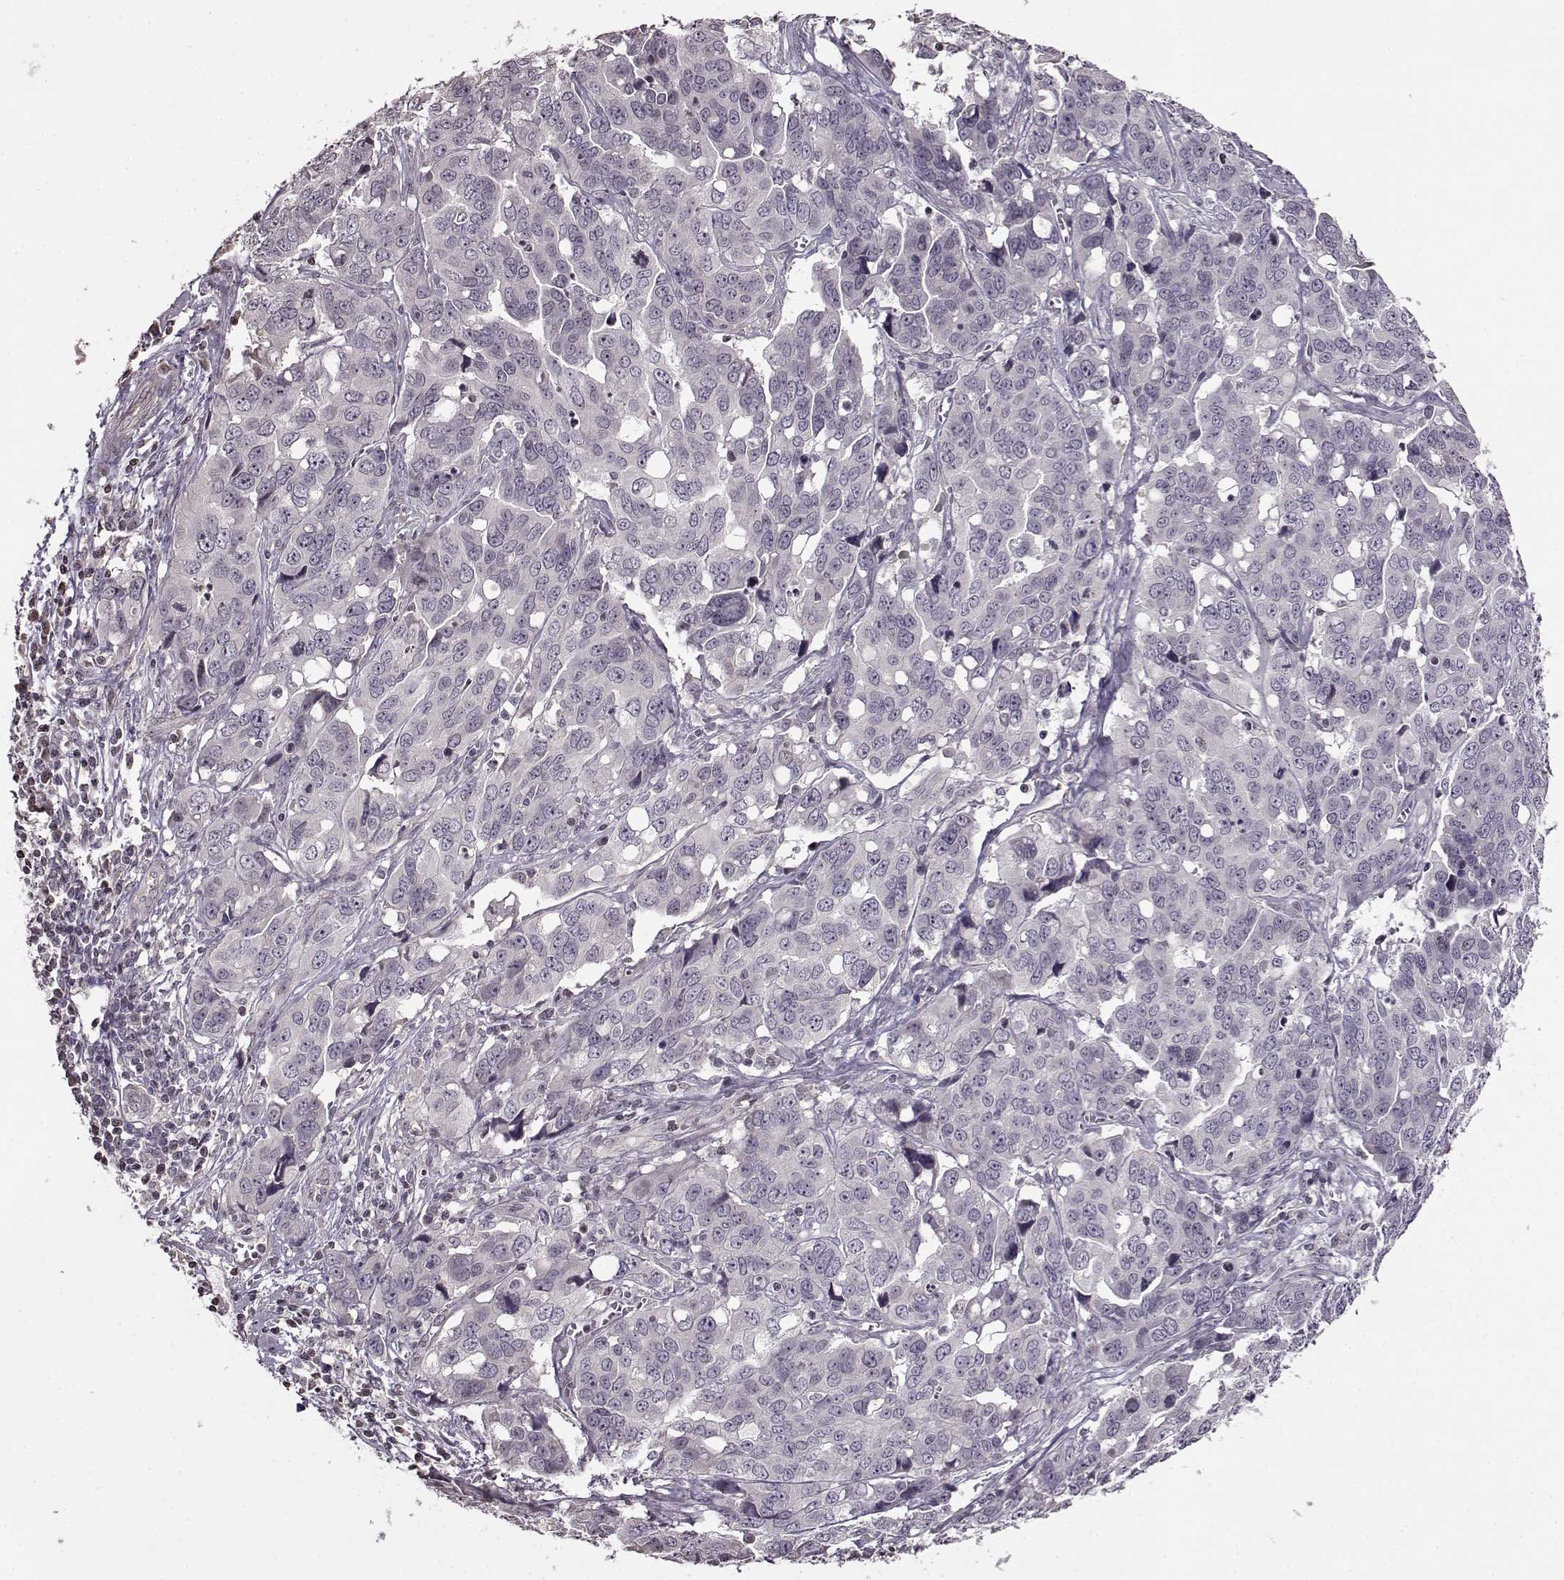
{"staining": {"intensity": "negative", "quantity": "none", "location": "none"}, "tissue": "ovarian cancer", "cell_type": "Tumor cells", "image_type": "cancer", "snomed": [{"axis": "morphology", "description": "Carcinoma, endometroid"}, {"axis": "topography", "description": "Ovary"}], "caption": "Endometroid carcinoma (ovarian) was stained to show a protein in brown. There is no significant positivity in tumor cells. (DAB immunohistochemistry with hematoxylin counter stain).", "gene": "FSHB", "patient": {"sex": "female", "age": 78}}